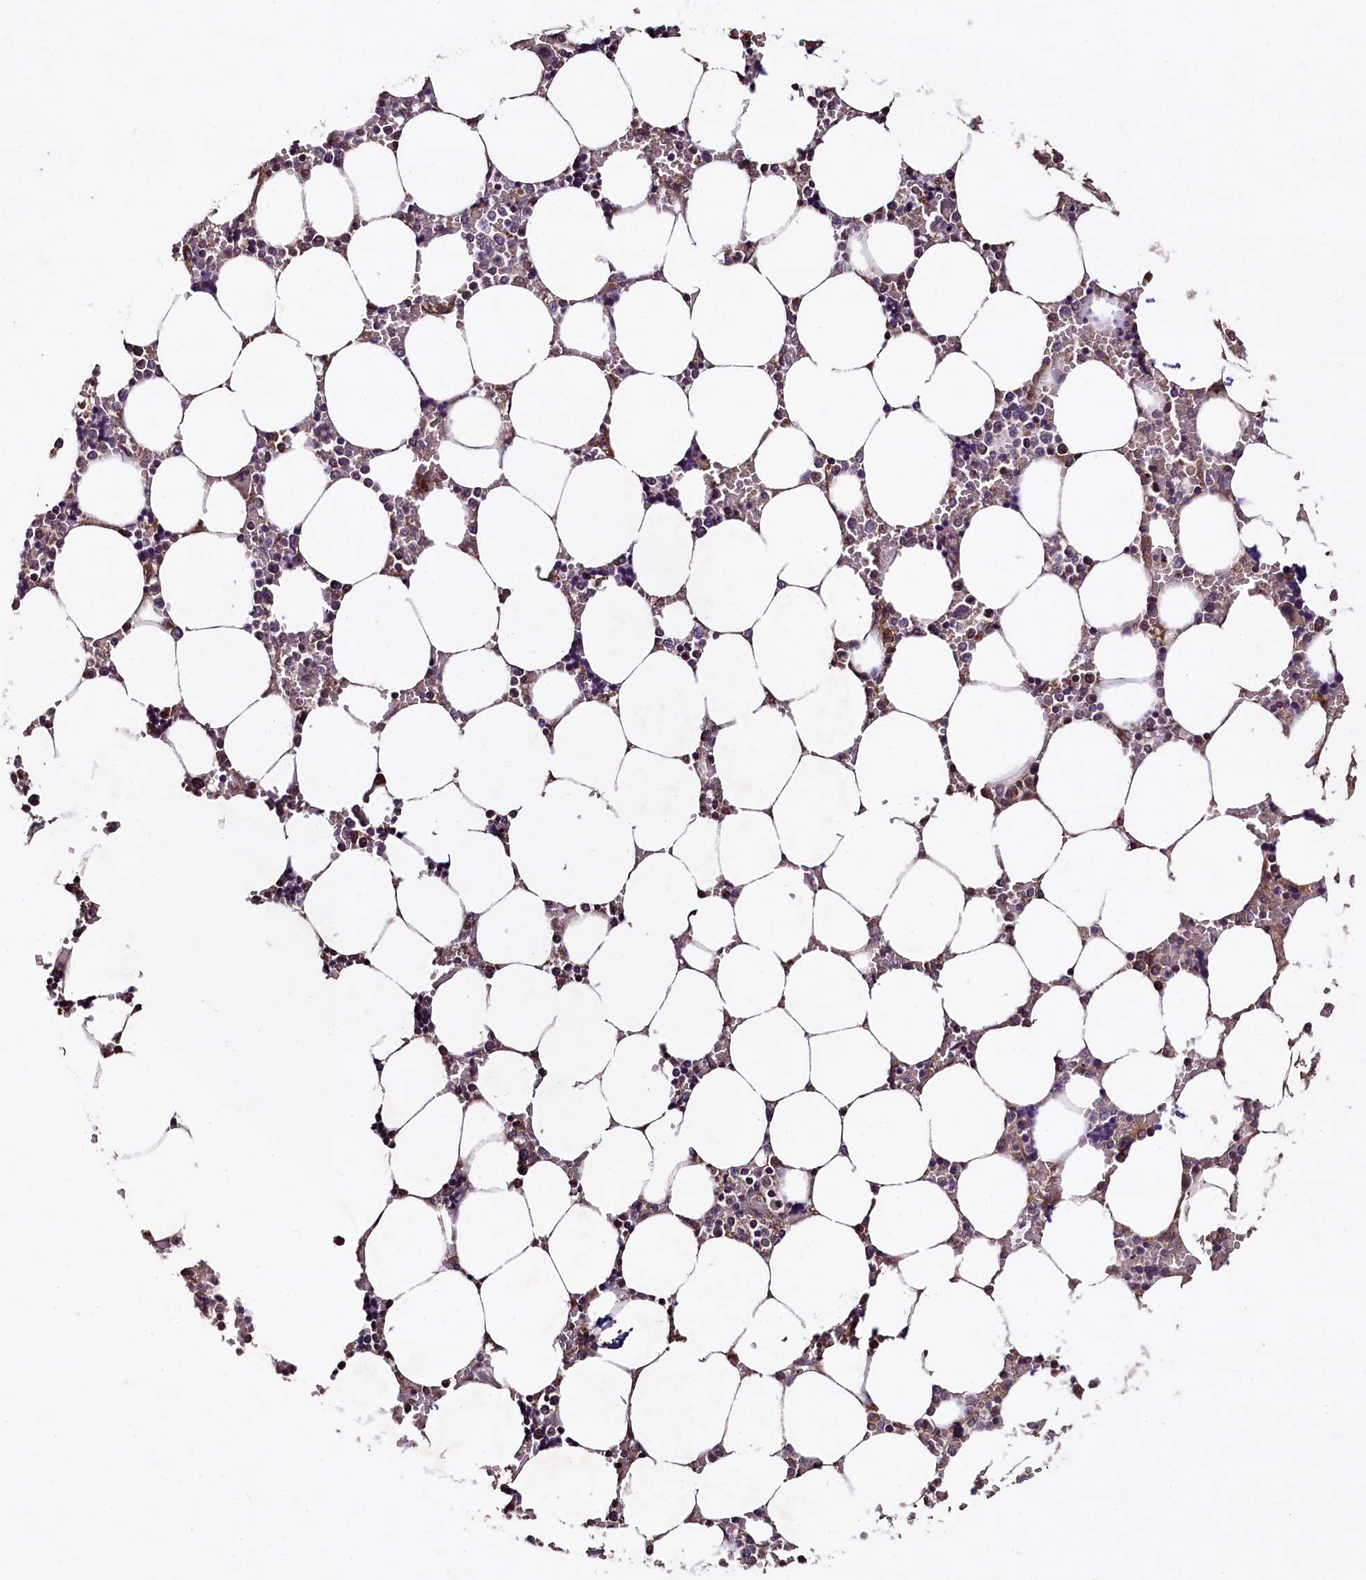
{"staining": {"intensity": "moderate", "quantity": "25%-75%", "location": "cytoplasmic/membranous"}, "tissue": "bone marrow", "cell_type": "Hematopoietic cells", "image_type": "normal", "snomed": [{"axis": "morphology", "description": "Normal tissue, NOS"}, {"axis": "topography", "description": "Bone marrow"}], "caption": "Hematopoietic cells display moderate cytoplasmic/membranous positivity in approximately 25%-75% of cells in normal bone marrow.", "gene": "COQ9", "patient": {"sex": "male", "age": 64}}